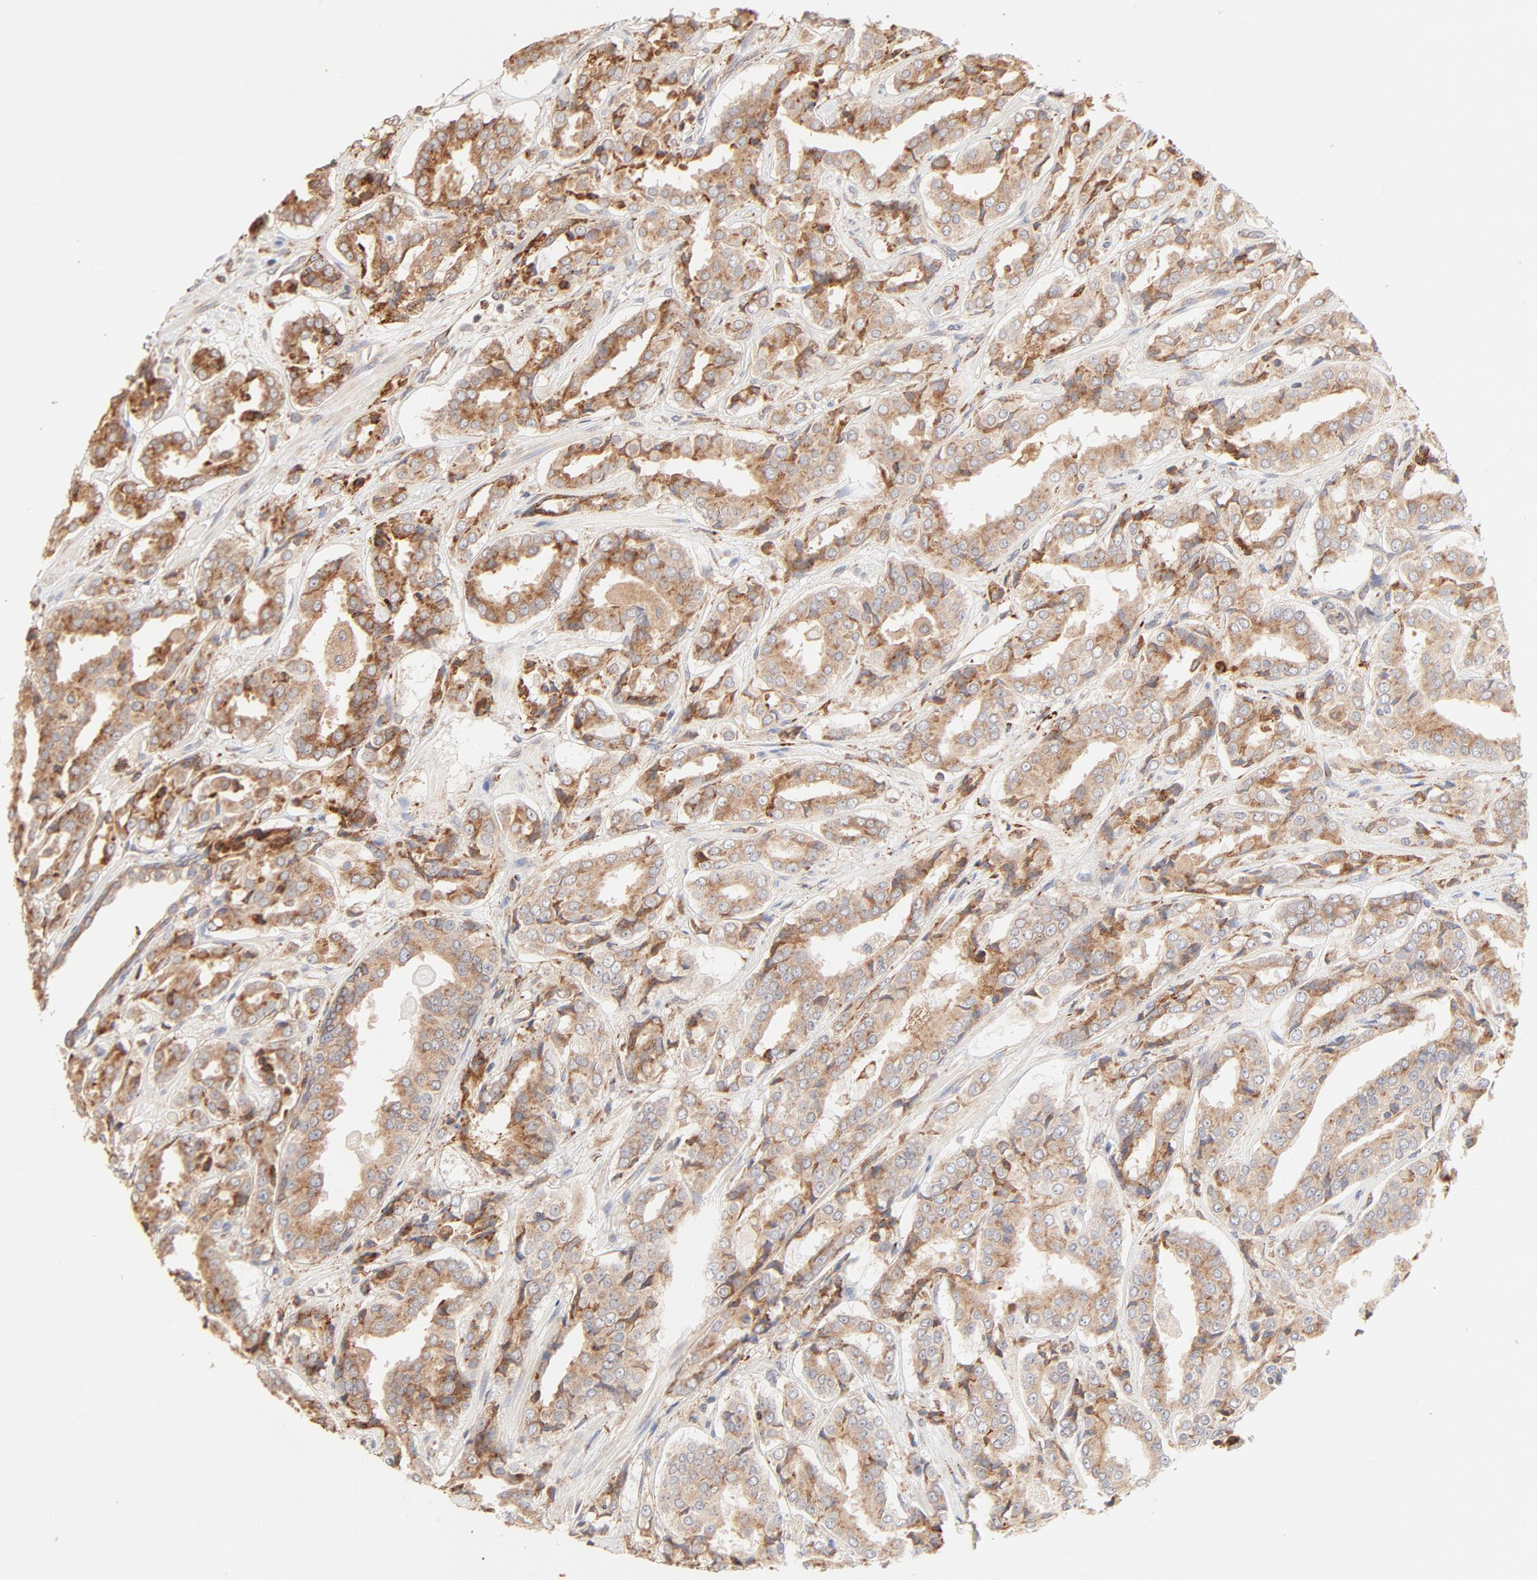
{"staining": {"intensity": "strong", "quantity": ">75%", "location": "cytoplasmic/membranous"}, "tissue": "prostate cancer", "cell_type": "Tumor cells", "image_type": "cancer", "snomed": [{"axis": "morphology", "description": "Adenocarcinoma, Medium grade"}, {"axis": "topography", "description": "Prostate"}], "caption": "This image exhibits immunohistochemistry staining of human medium-grade adenocarcinoma (prostate), with high strong cytoplasmic/membranous expression in about >75% of tumor cells.", "gene": "PARP12", "patient": {"sex": "male", "age": 60}}